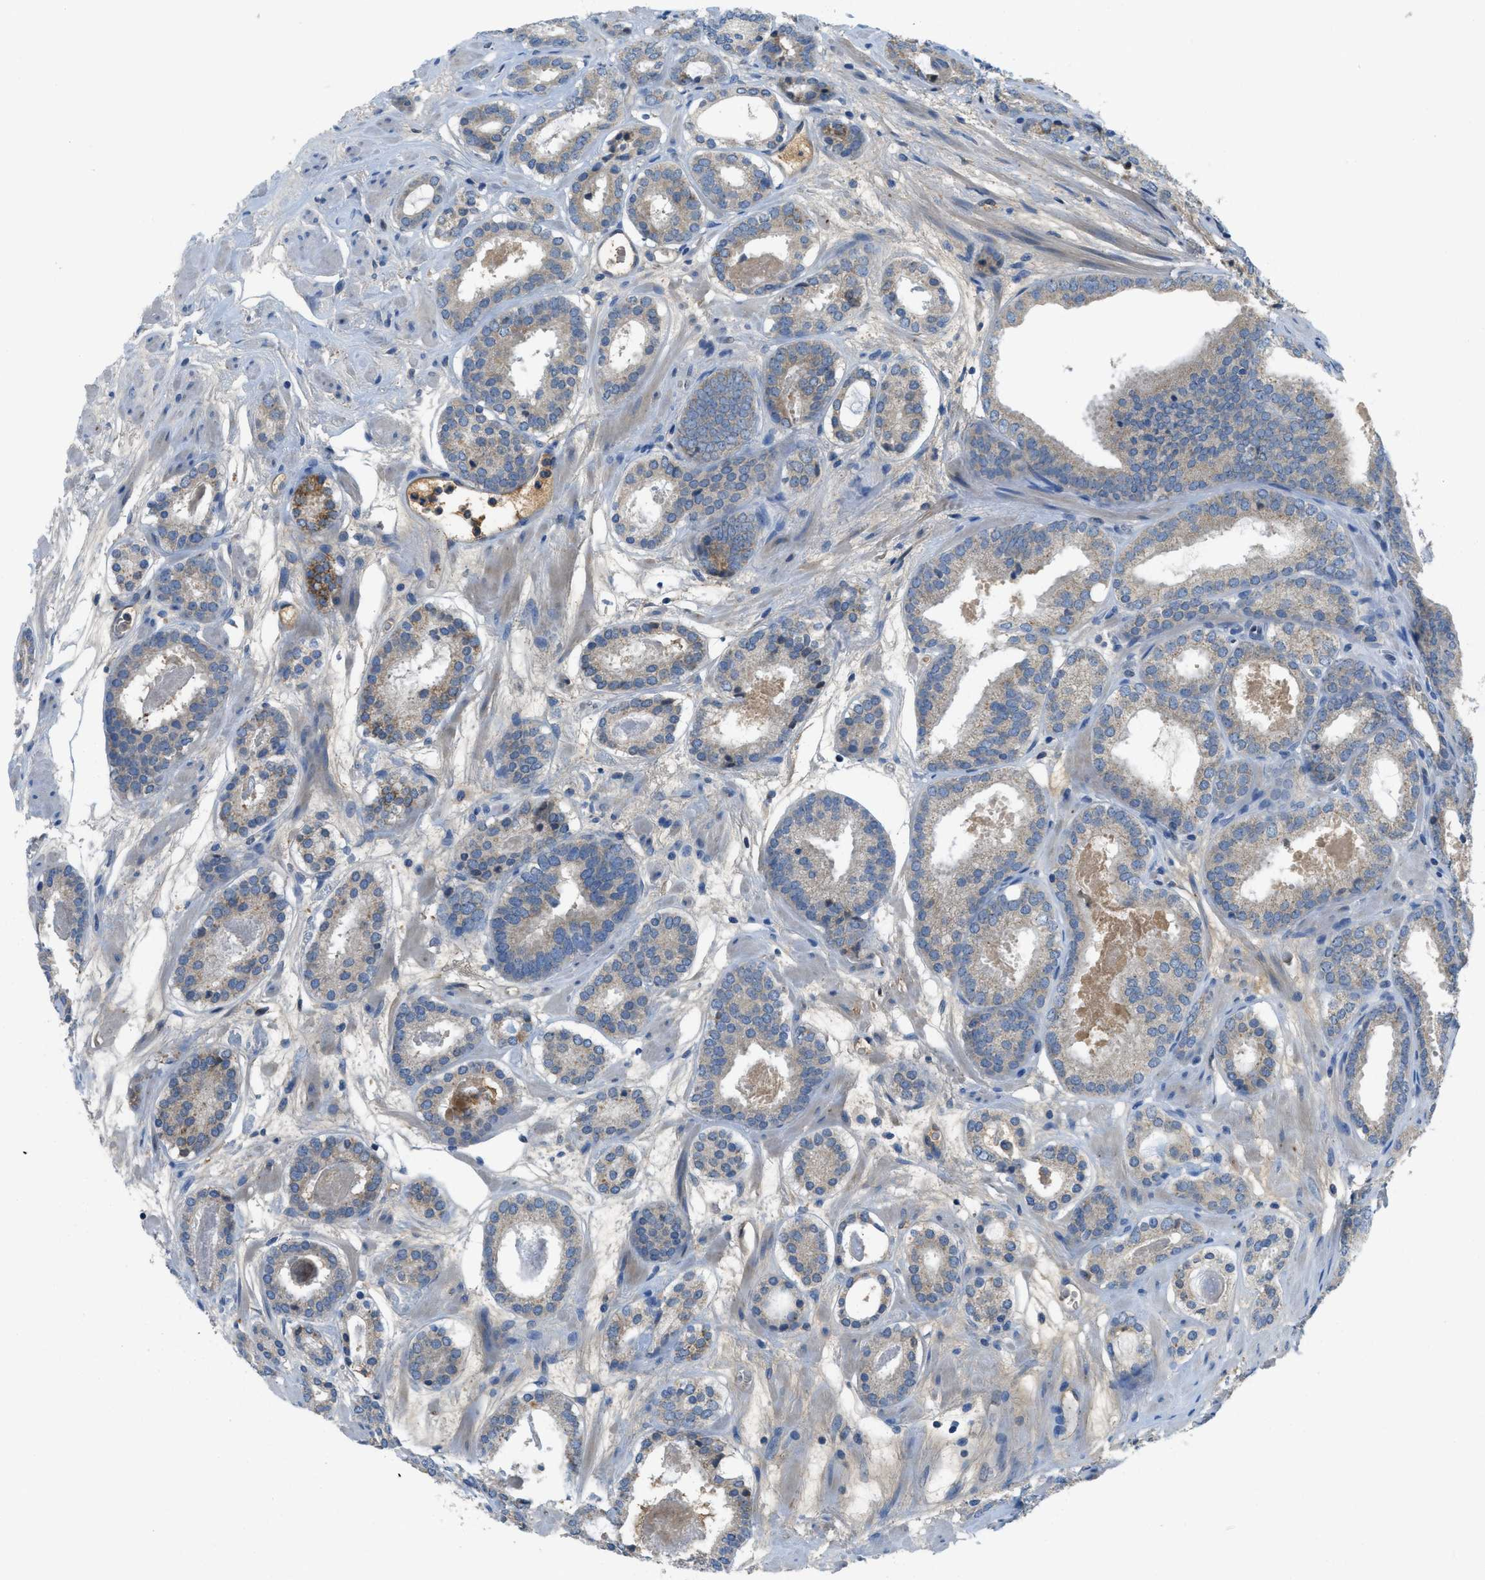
{"staining": {"intensity": "weak", "quantity": "<25%", "location": "cytoplasmic/membranous"}, "tissue": "prostate cancer", "cell_type": "Tumor cells", "image_type": "cancer", "snomed": [{"axis": "morphology", "description": "Adenocarcinoma, Low grade"}, {"axis": "topography", "description": "Prostate"}], "caption": "Tumor cells show no significant protein expression in prostate cancer.", "gene": "PNKD", "patient": {"sex": "male", "age": 69}}